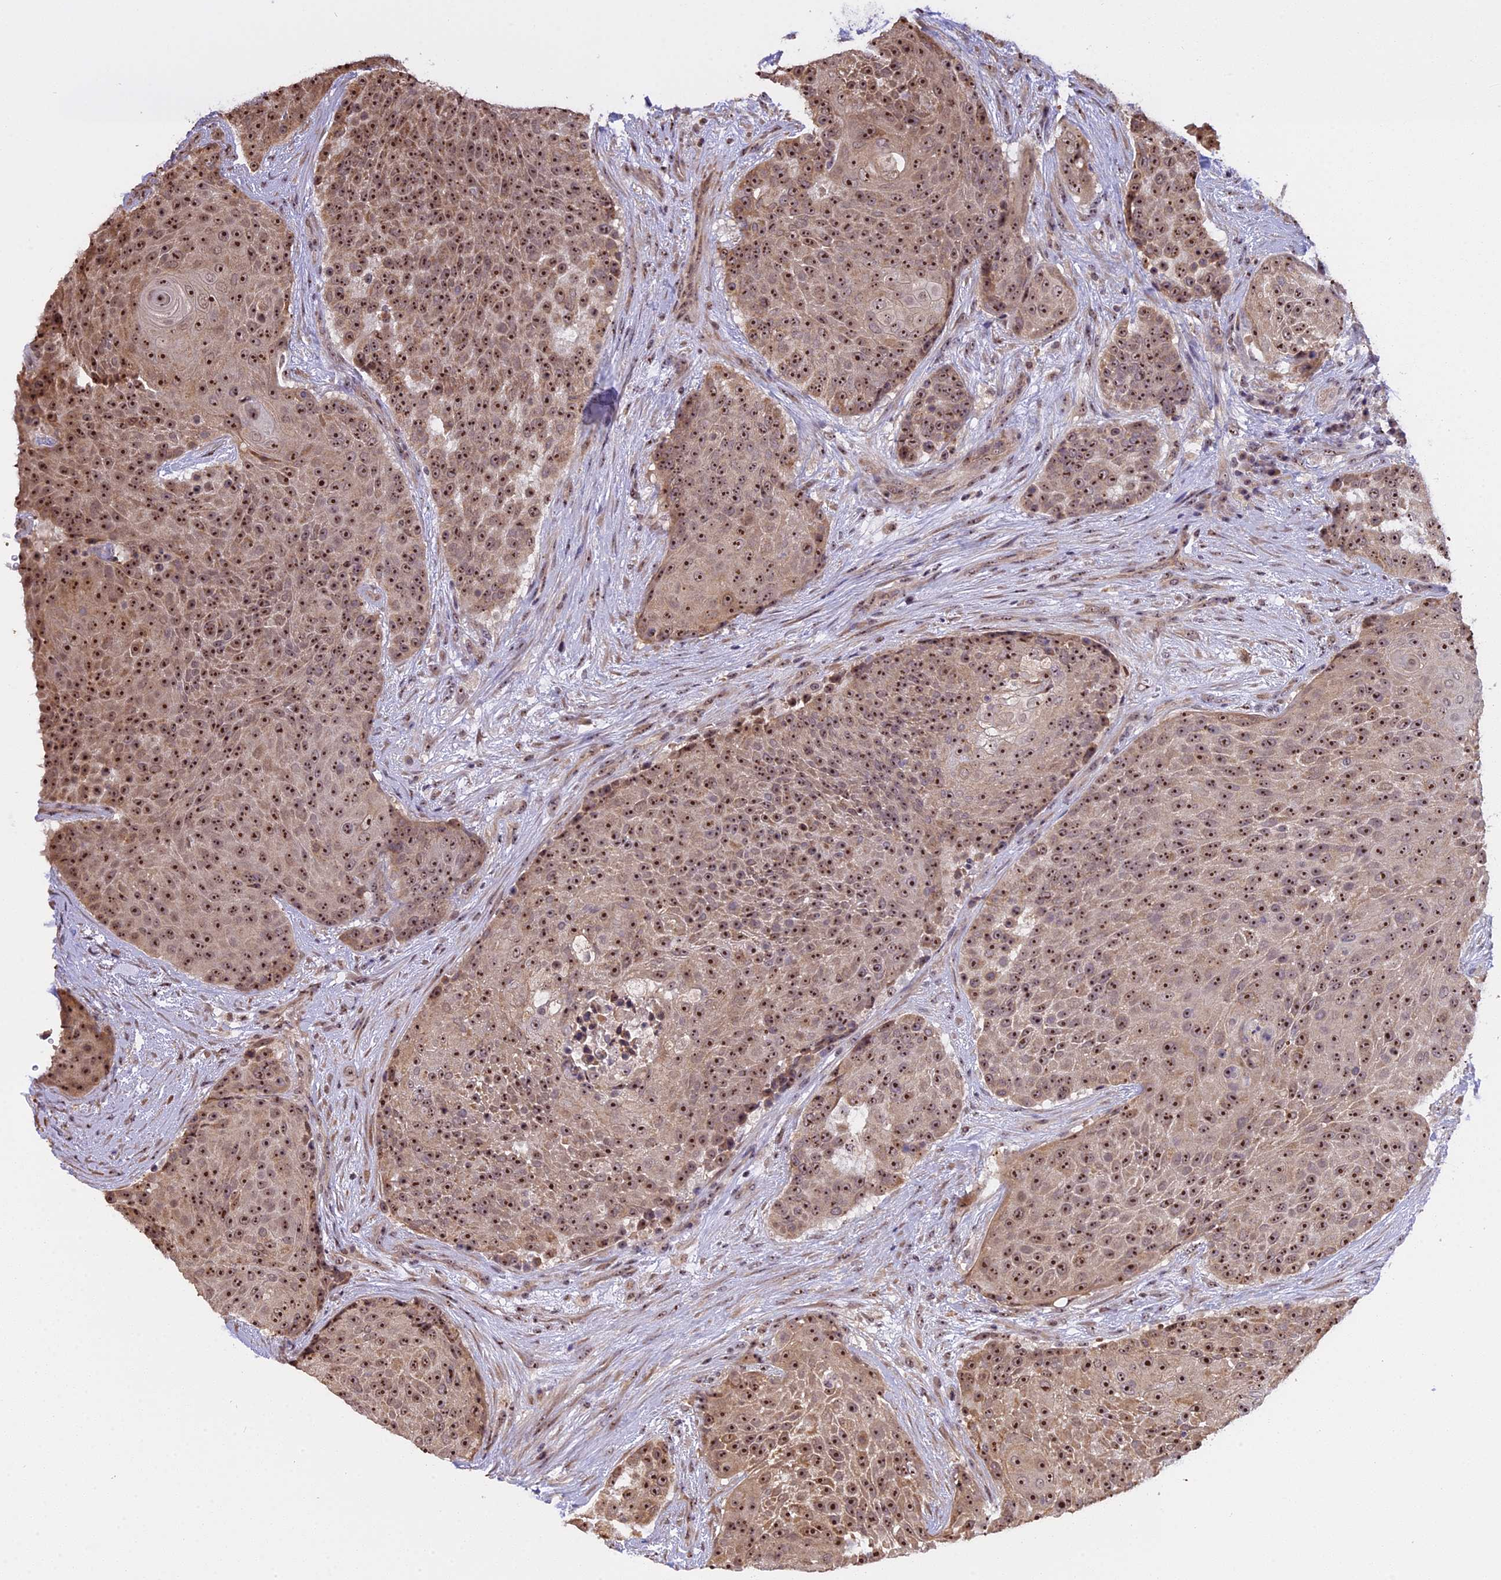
{"staining": {"intensity": "moderate", "quantity": ">75%", "location": "nuclear"}, "tissue": "urothelial cancer", "cell_type": "Tumor cells", "image_type": "cancer", "snomed": [{"axis": "morphology", "description": "Urothelial carcinoma, High grade"}, {"axis": "topography", "description": "Urinary bladder"}], "caption": "Protein staining displays moderate nuclear staining in about >75% of tumor cells in urothelial cancer.", "gene": "MGA", "patient": {"sex": "female", "age": 63}}